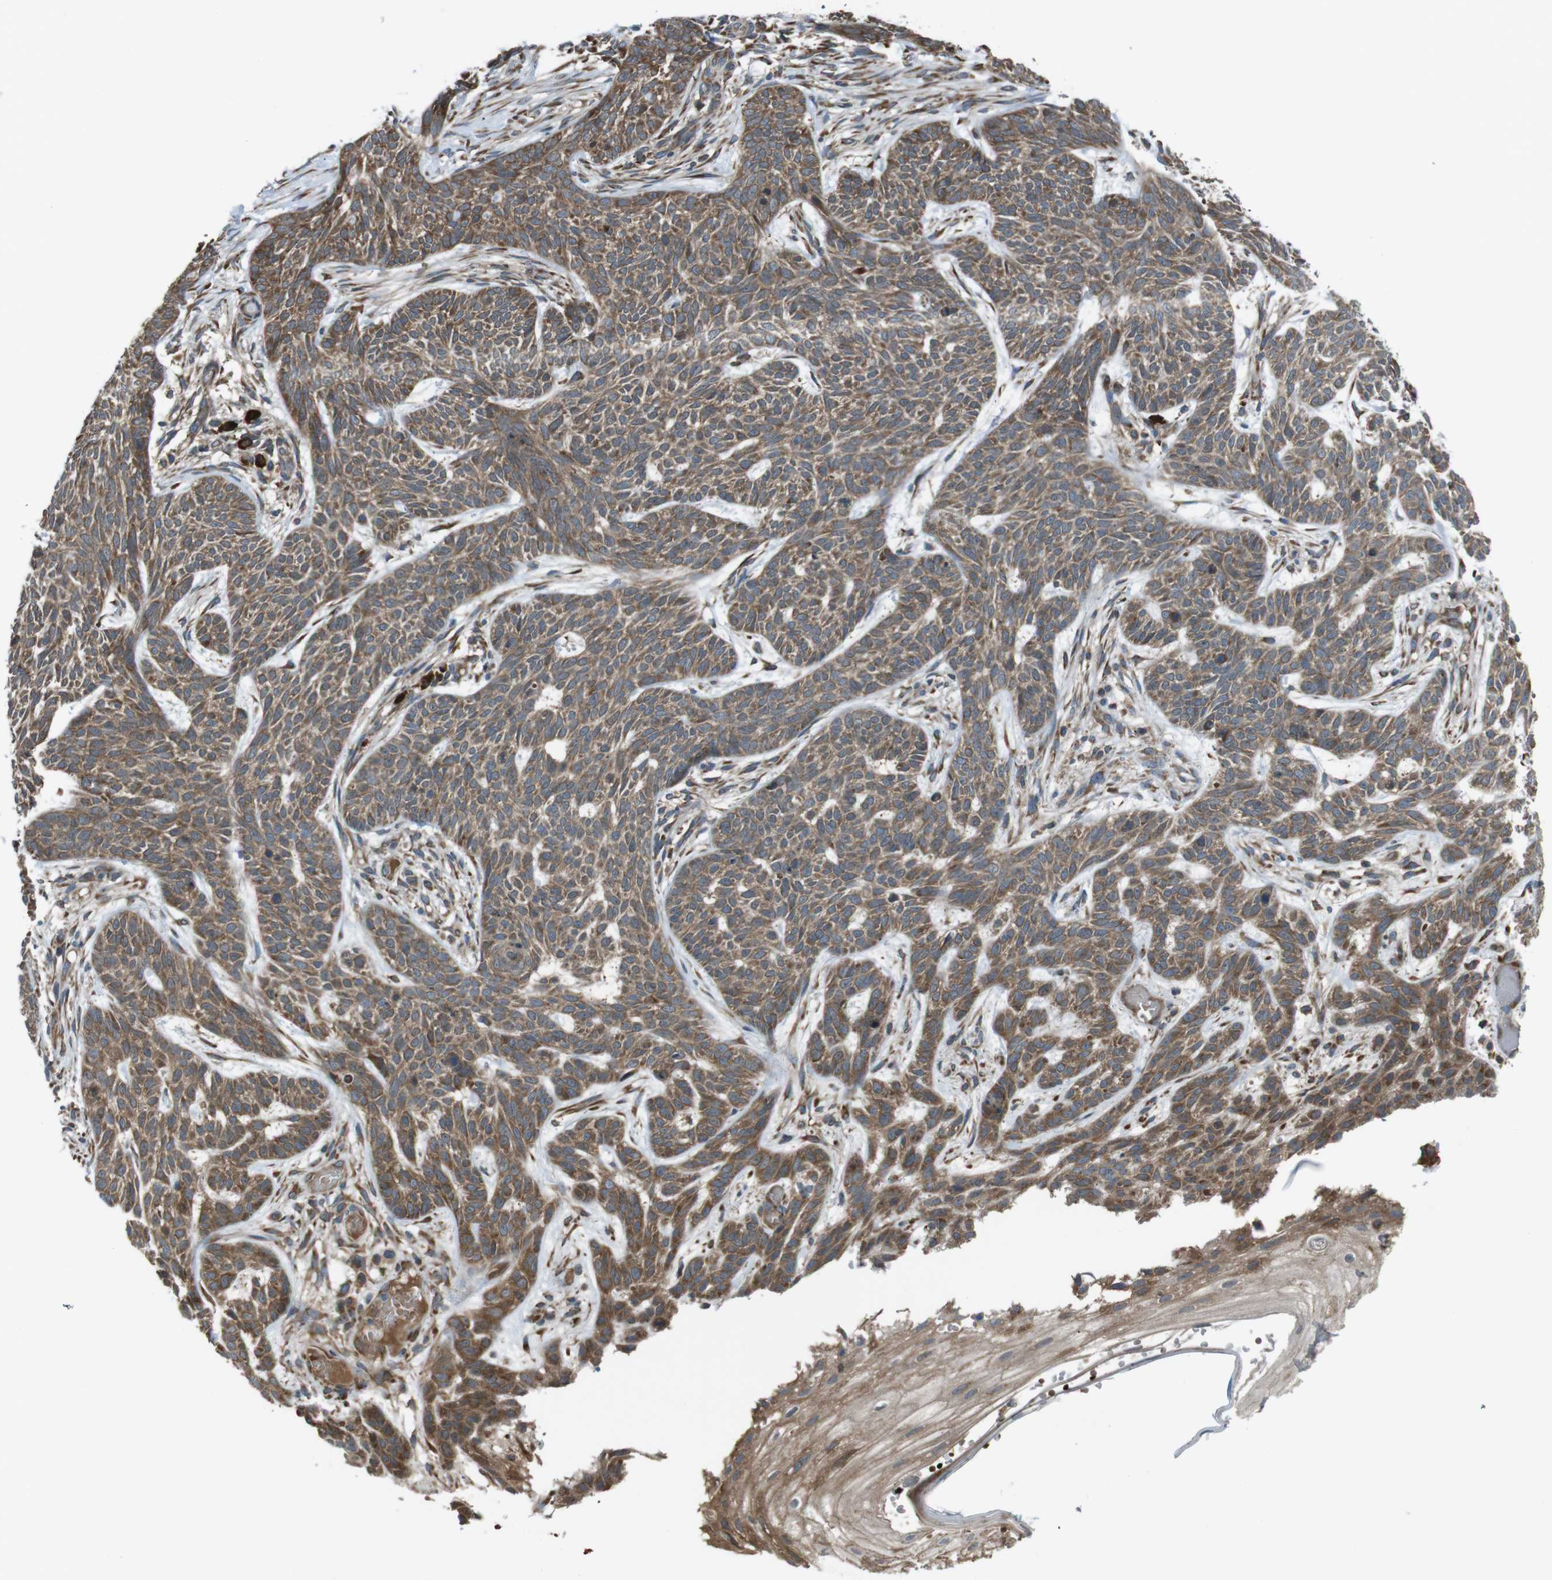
{"staining": {"intensity": "moderate", "quantity": ">75%", "location": "cytoplasmic/membranous"}, "tissue": "skin cancer", "cell_type": "Tumor cells", "image_type": "cancer", "snomed": [{"axis": "morphology", "description": "Basal cell carcinoma"}, {"axis": "topography", "description": "Skin"}], "caption": "An IHC micrograph of neoplastic tissue is shown. Protein staining in brown labels moderate cytoplasmic/membranous positivity in skin basal cell carcinoma within tumor cells.", "gene": "SSR3", "patient": {"sex": "female", "age": 59}}